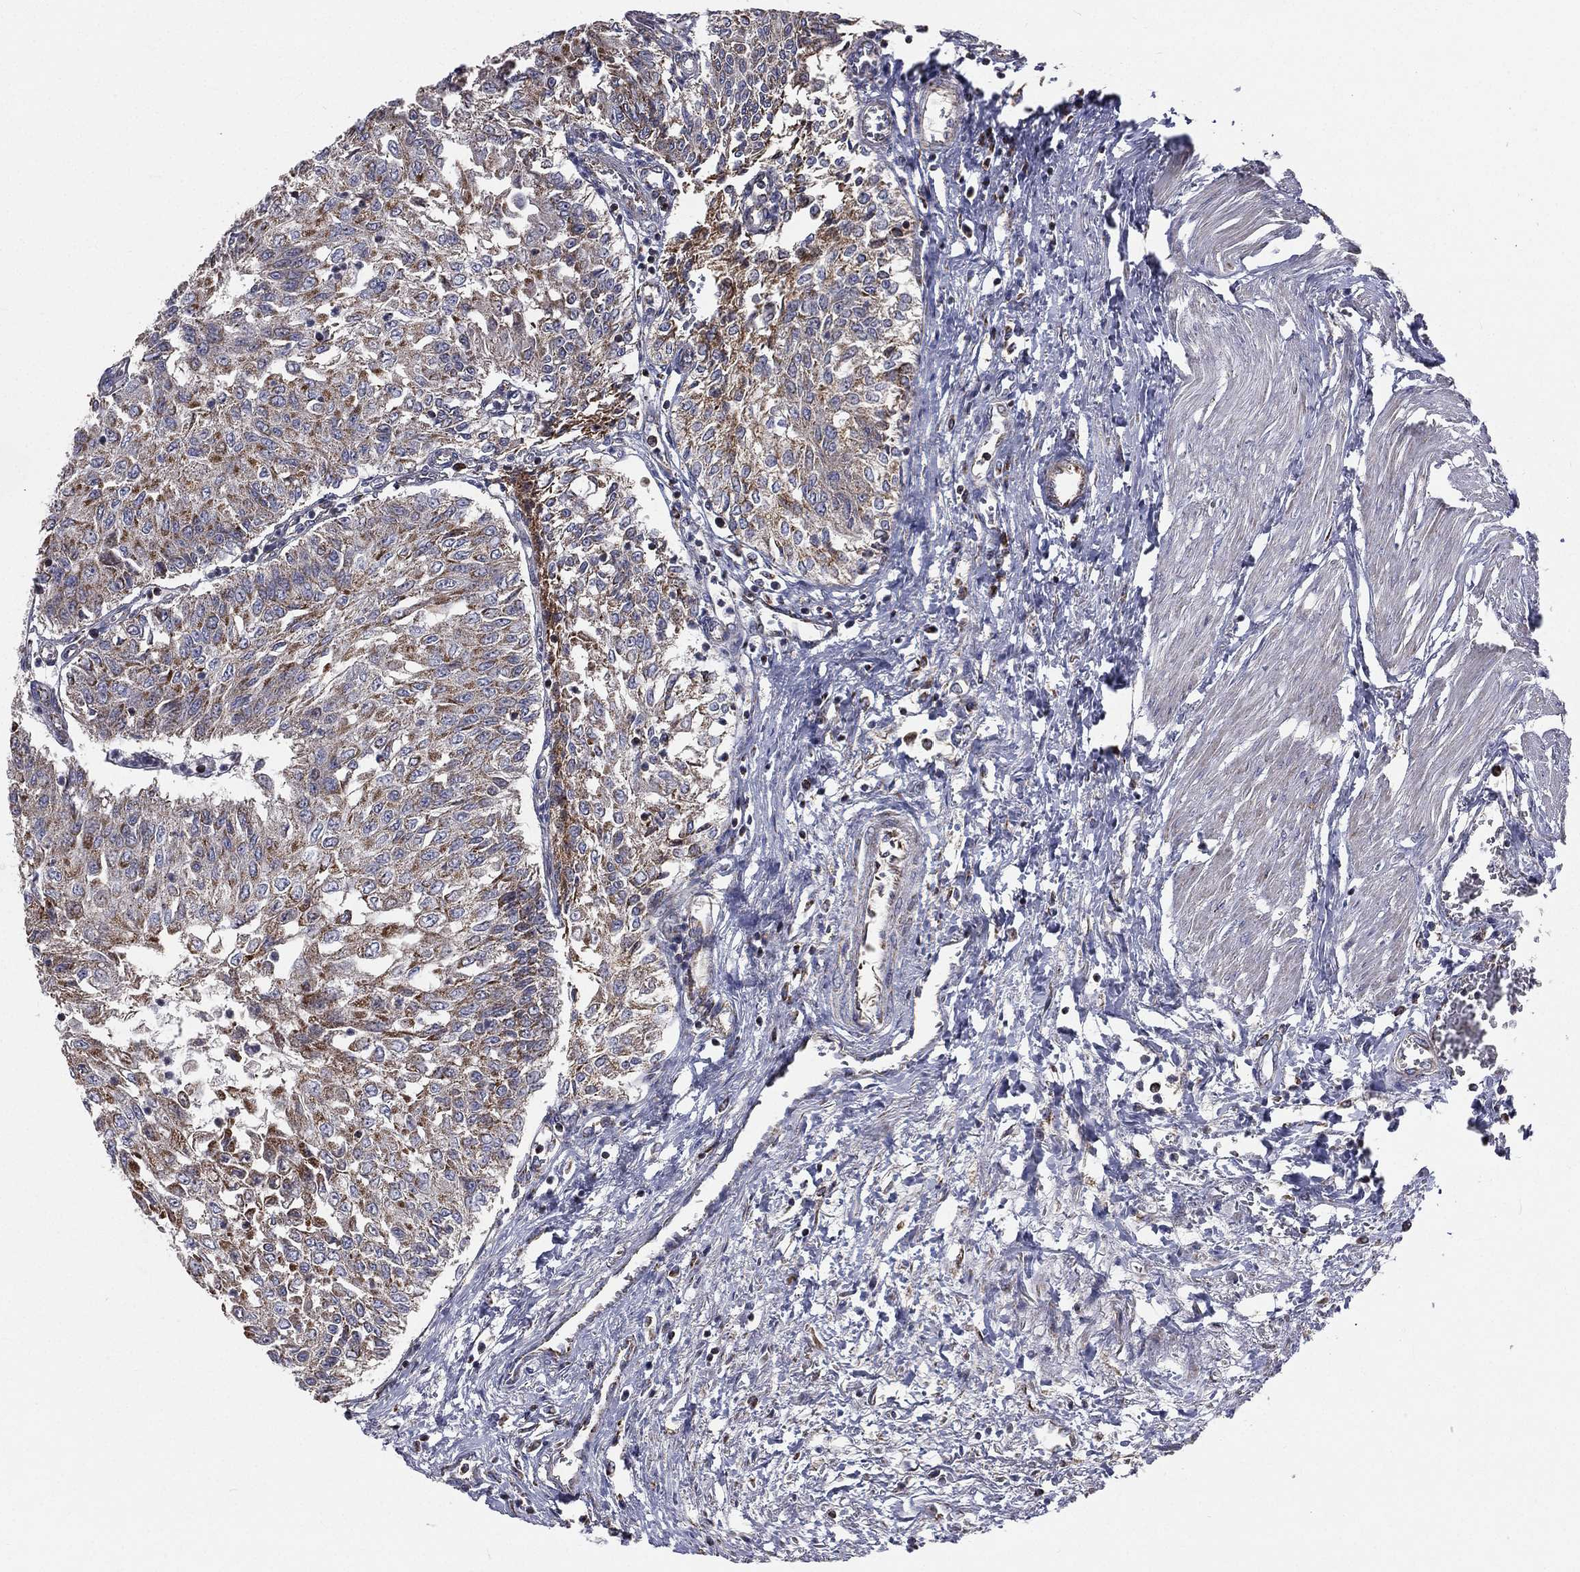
{"staining": {"intensity": "moderate", "quantity": ">75%", "location": "cytoplasmic/membranous"}, "tissue": "urothelial cancer", "cell_type": "Tumor cells", "image_type": "cancer", "snomed": [{"axis": "morphology", "description": "Urothelial carcinoma, Low grade"}, {"axis": "topography", "description": "Urinary bladder"}], "caption": "DAB (3,3'-diaminobenzidine) immunohistochemical staining of human urothelial carcinoma (low-grade) exhibits moderate cytoplasmic/membranous protein staining in approximately >75% of tumor cells. (DAB (3,3'-diaminobenzidine) = brown stain, brightfield microscopy at high magnification).", "gene": "GPD1", "patient": {"sex": "male", "age": 78}}